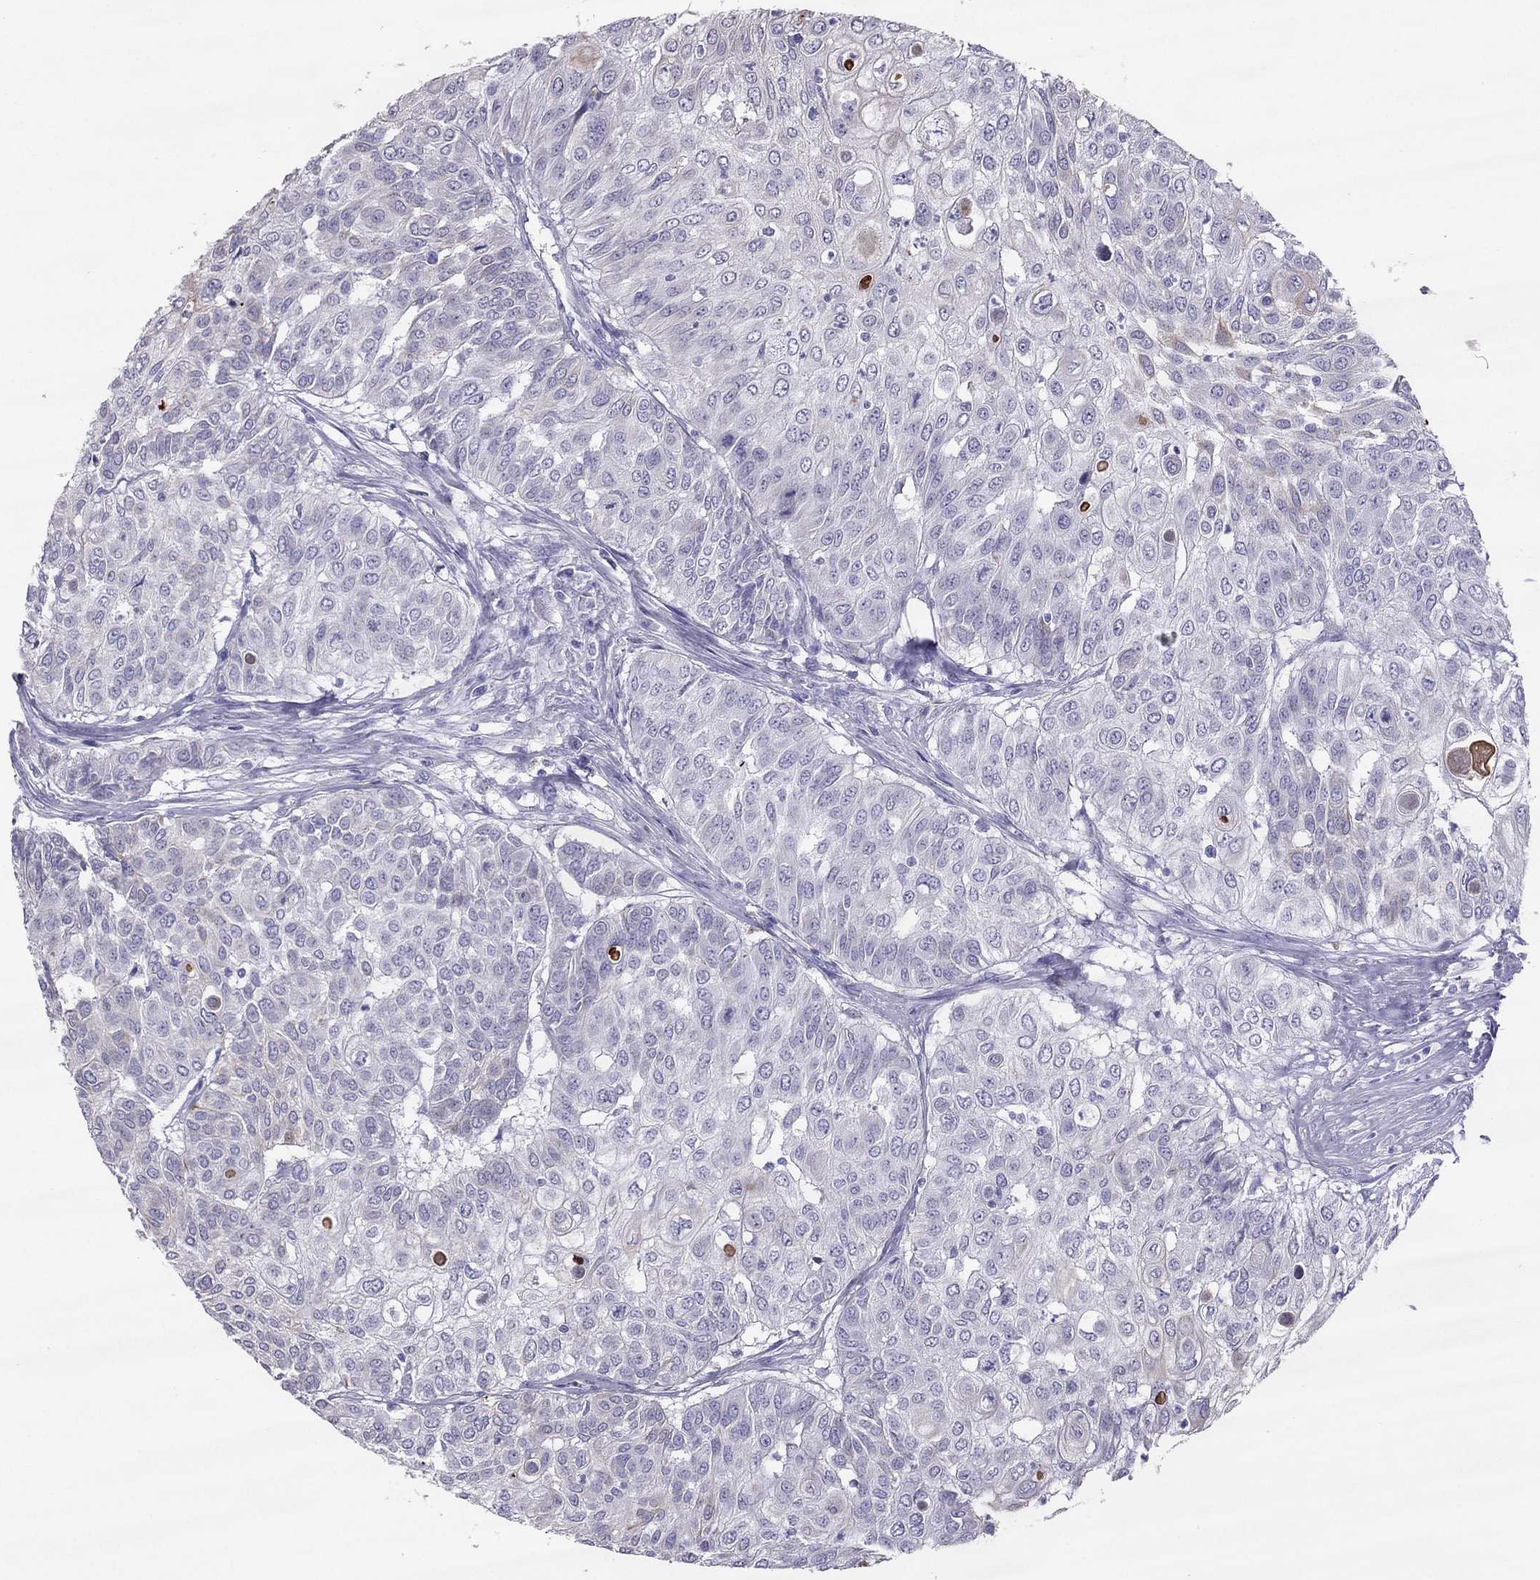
{"staining": {"intensity": "negative", "quantity": "none", "location": "none"}, "tissue": "urothelial cancer", "cell_type": "Tumor cells", "image_type": "cancer", "snomed": [{"axis": "morphology", "description": "Urothelial carcinoma, High grade"}, {"axis": "topography", "description": "Urinary bladder"}], "caption": "This is a micrograph of immunohistochemistry (IHC) staining of urothelial carcinoma (high-grade), which shows no expression in tumor cells.", "gene": "MAEL", "patient": {"sex": "female", "age": 79}}